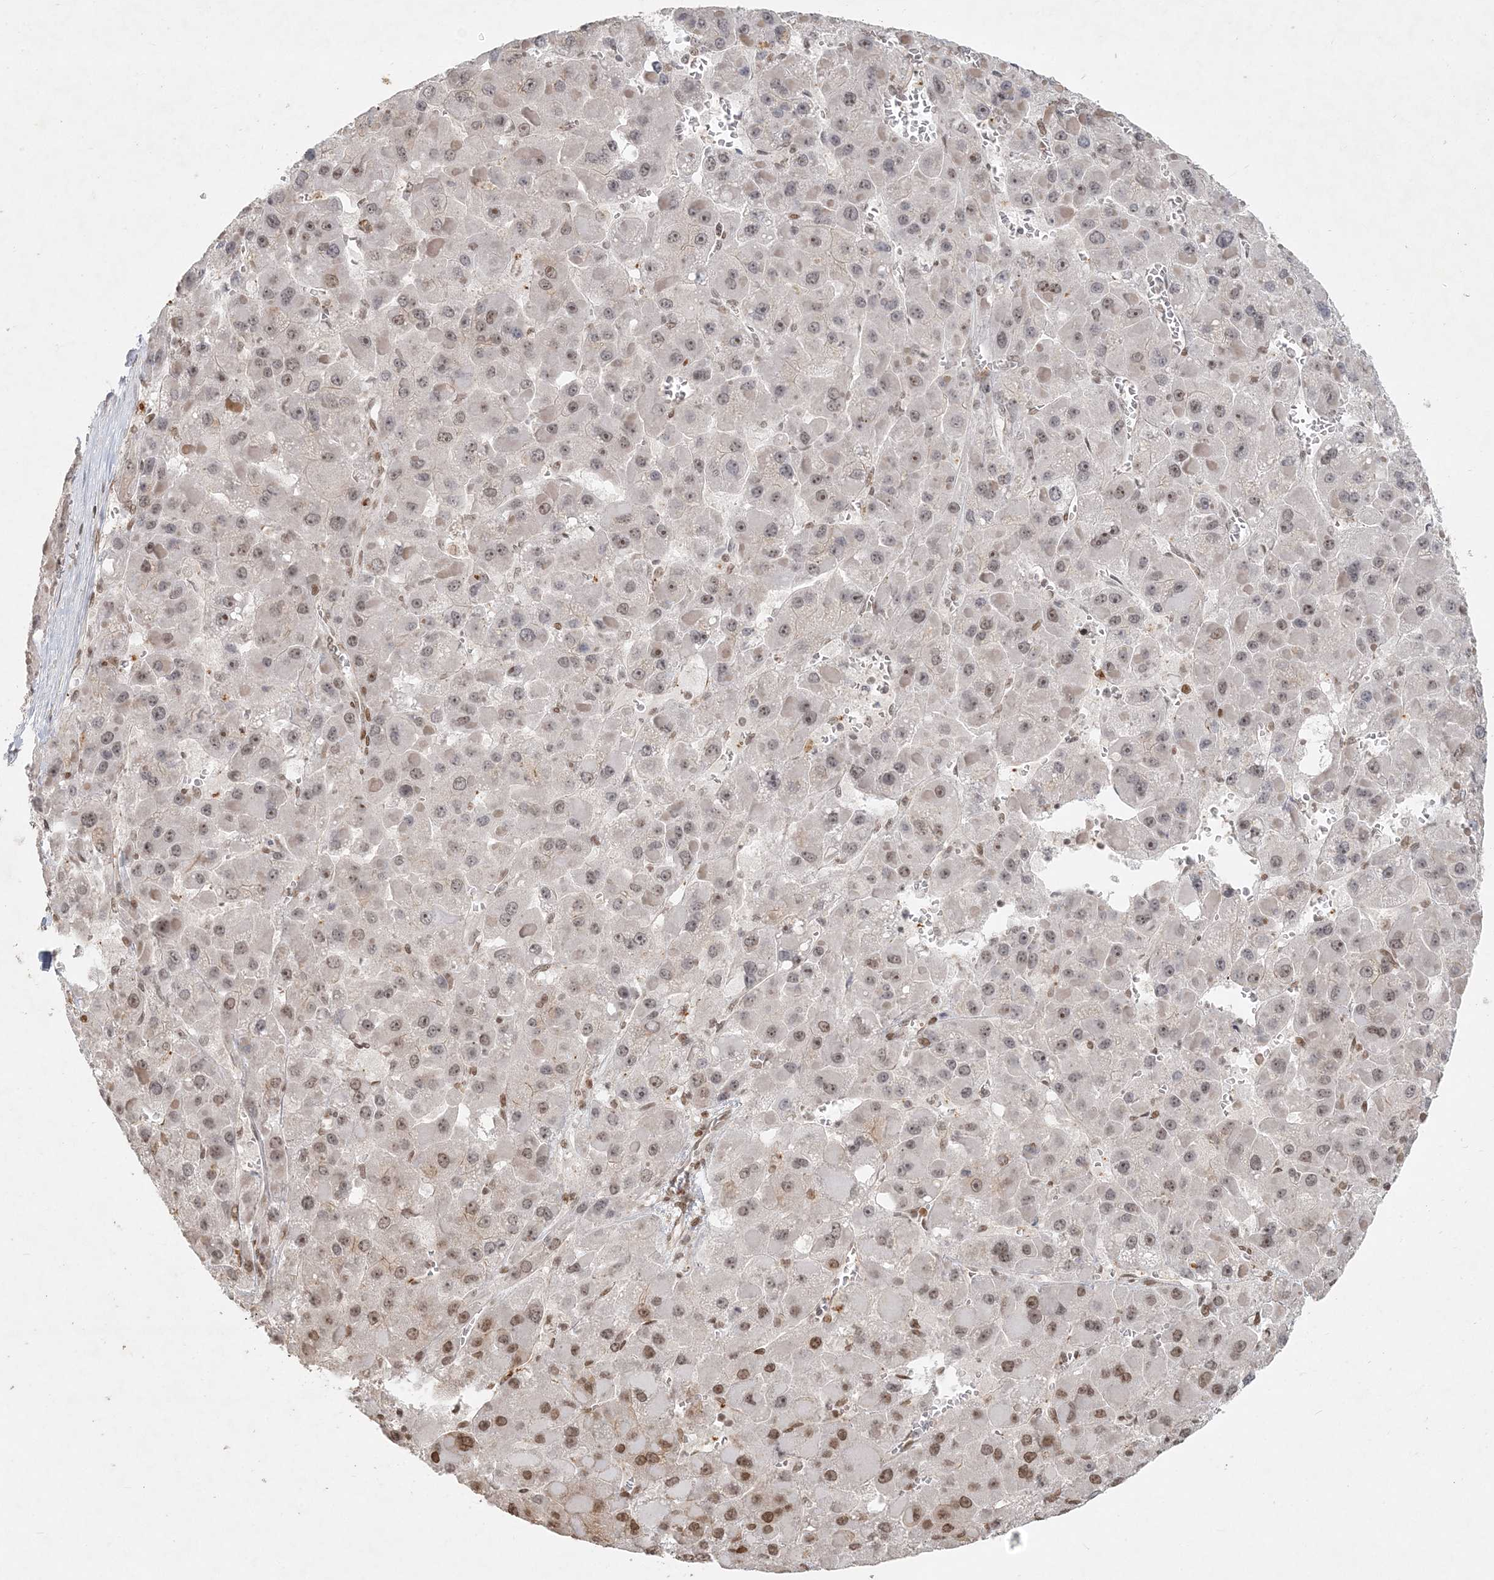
{"staining": {"intensity": "weak", "quantity": "25%-75%", "location": "nuclear"}, "tissue": "liver cancer", "cell_type": "Tumor cells", "image_type": "cancer", "snomed": [{"axis": "morphology", "description": "Carcinoma, Hepatocellular, NOS"}, {"axis": "topography", "description": "Liver"}], "caption": "Liver cancer tissue reveals weak nuclear expression in about 25%-75% of tumor cells, visualized by immunohistochemistry.", "gene": "BAZ1B", "patient": {"sex": "female", "age": 73}}